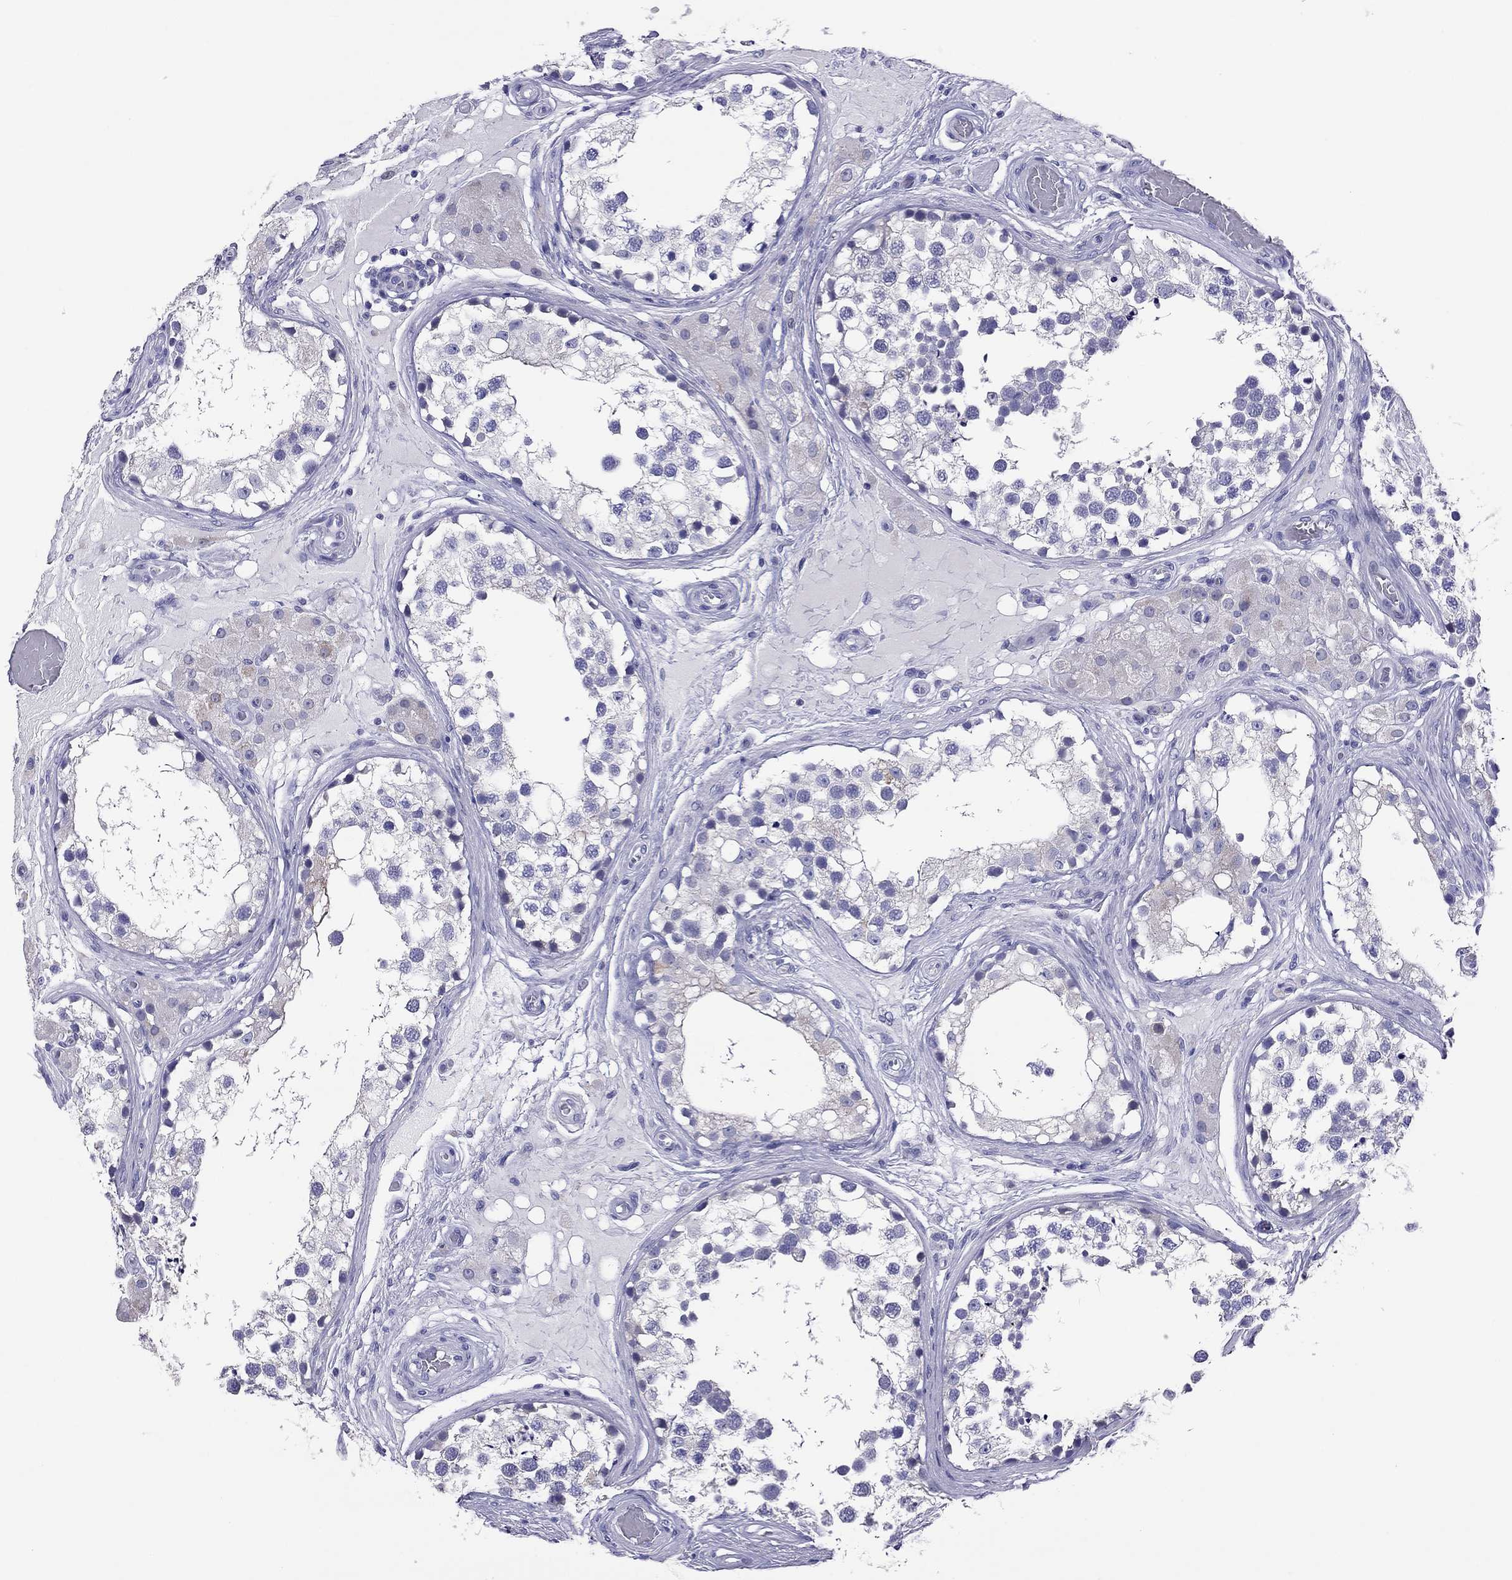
{"staining": {"intensity": "negative", "quantity": "none", "location": "none"}, "tissue": "testis", "cell_type": "Cells in seminiferous ducts", "image_type": "normal", "snomed": [{"axis": "morphology", "description": "Normal tissue, NOS"}, {"axis": "morphology", "description": "Seminoma, NOS"}, {"axis": "topography", "description": "Testis"}], "caption": "Immunohistochemistry micrograph of normal testis stained for a protein (brown), which demonstrates no positivity in cells in seminiferous ducts.", "gene": "COL9A1", "patient": {"sex": "male", "age": 65}}